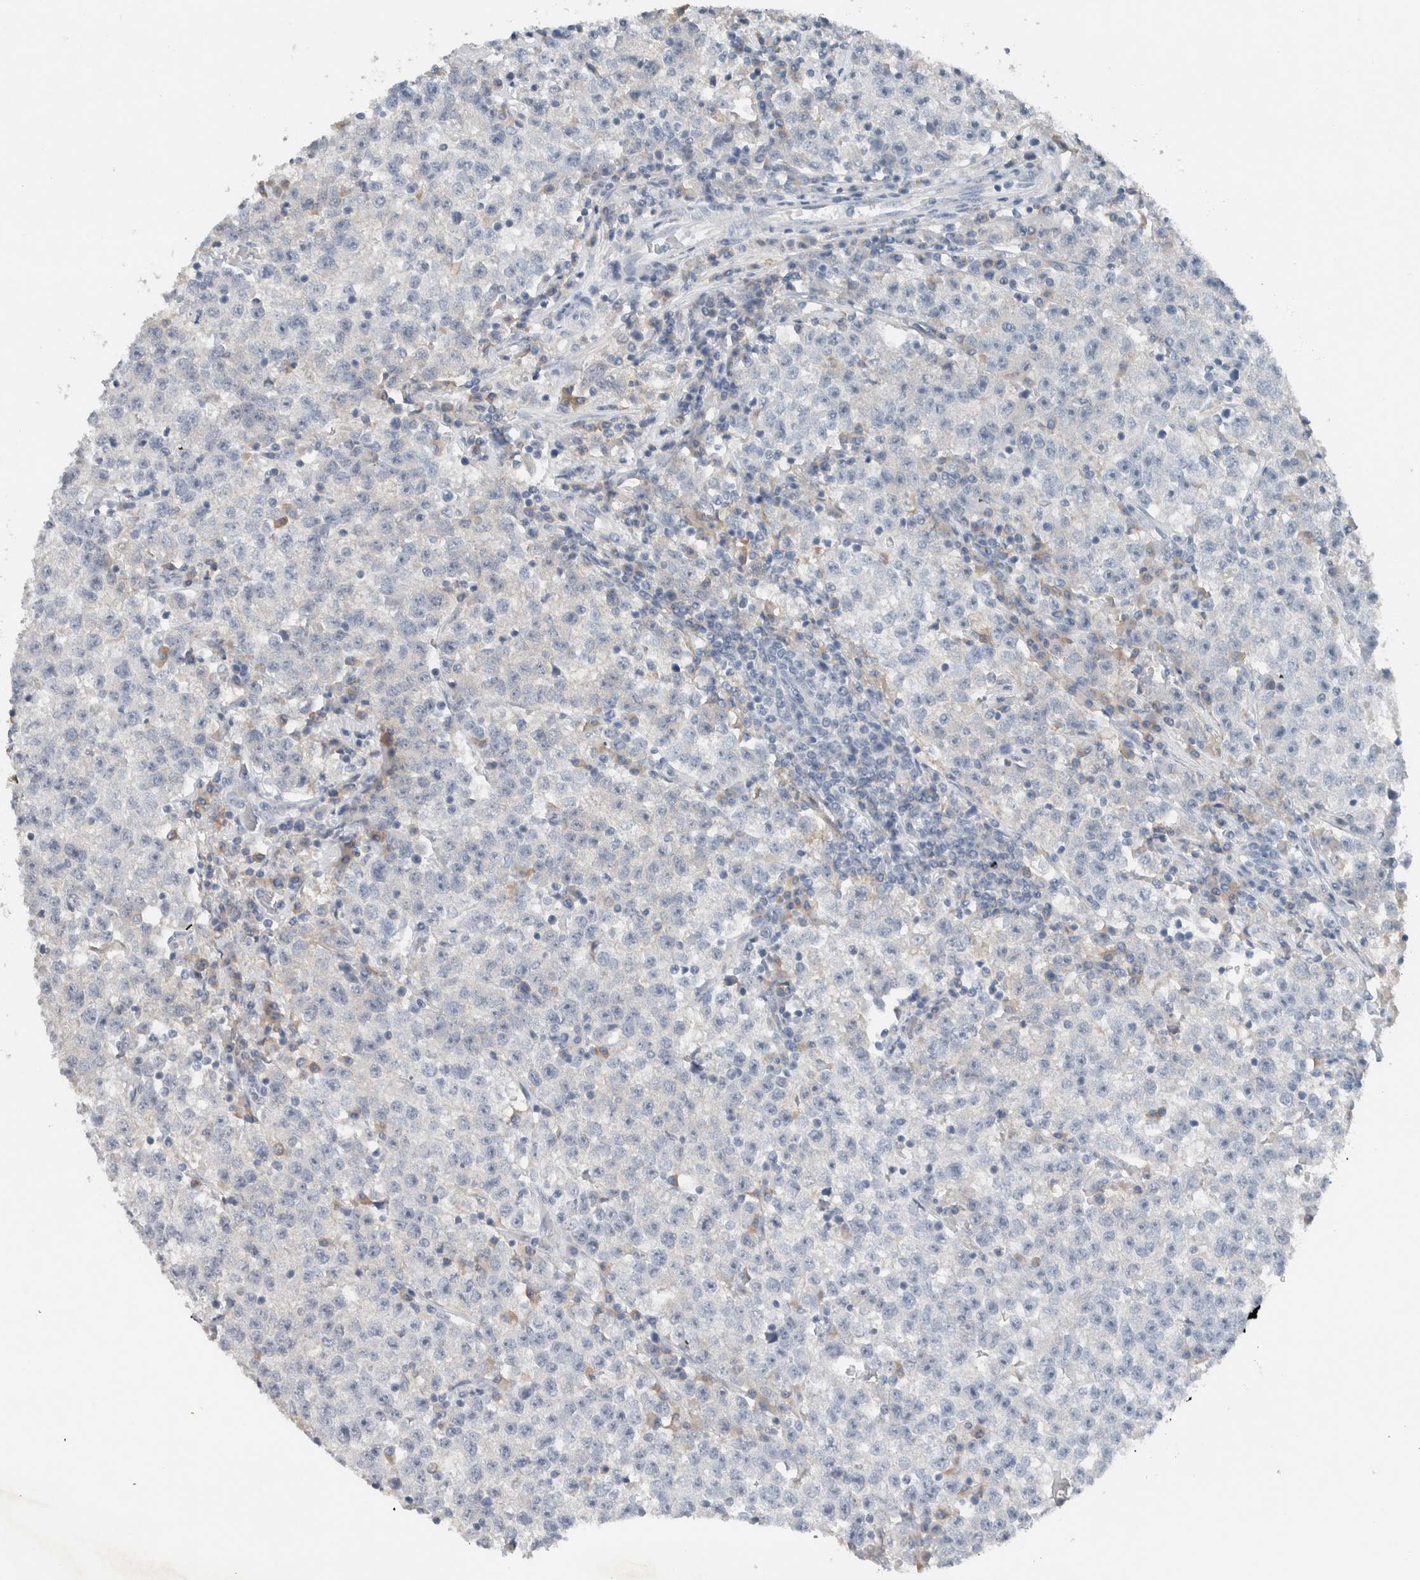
{"staining": {"intensity": "negative", "quantity": "none", "location": "none"}, "tissue": "testis cancer", "cell_type": "Tumor cells", "image_type": "cancer", "snomed": [{"axis": "morphology", "description": "Seminoma, NOS"}, {"axis": "topography", "description": "Testis"}], "caption": "A micrograph of seminoma (testis) stained for a protein exhibits no brown staining in tumor cells. Brightfield microscopy of IHC stained with DAB (3,3'-diaminobenzidine) (brown) and hematoxylin (blue), captured at high magnification.", "gene": "DUOX1", "patient": {"sex": "male", "age": 22}}